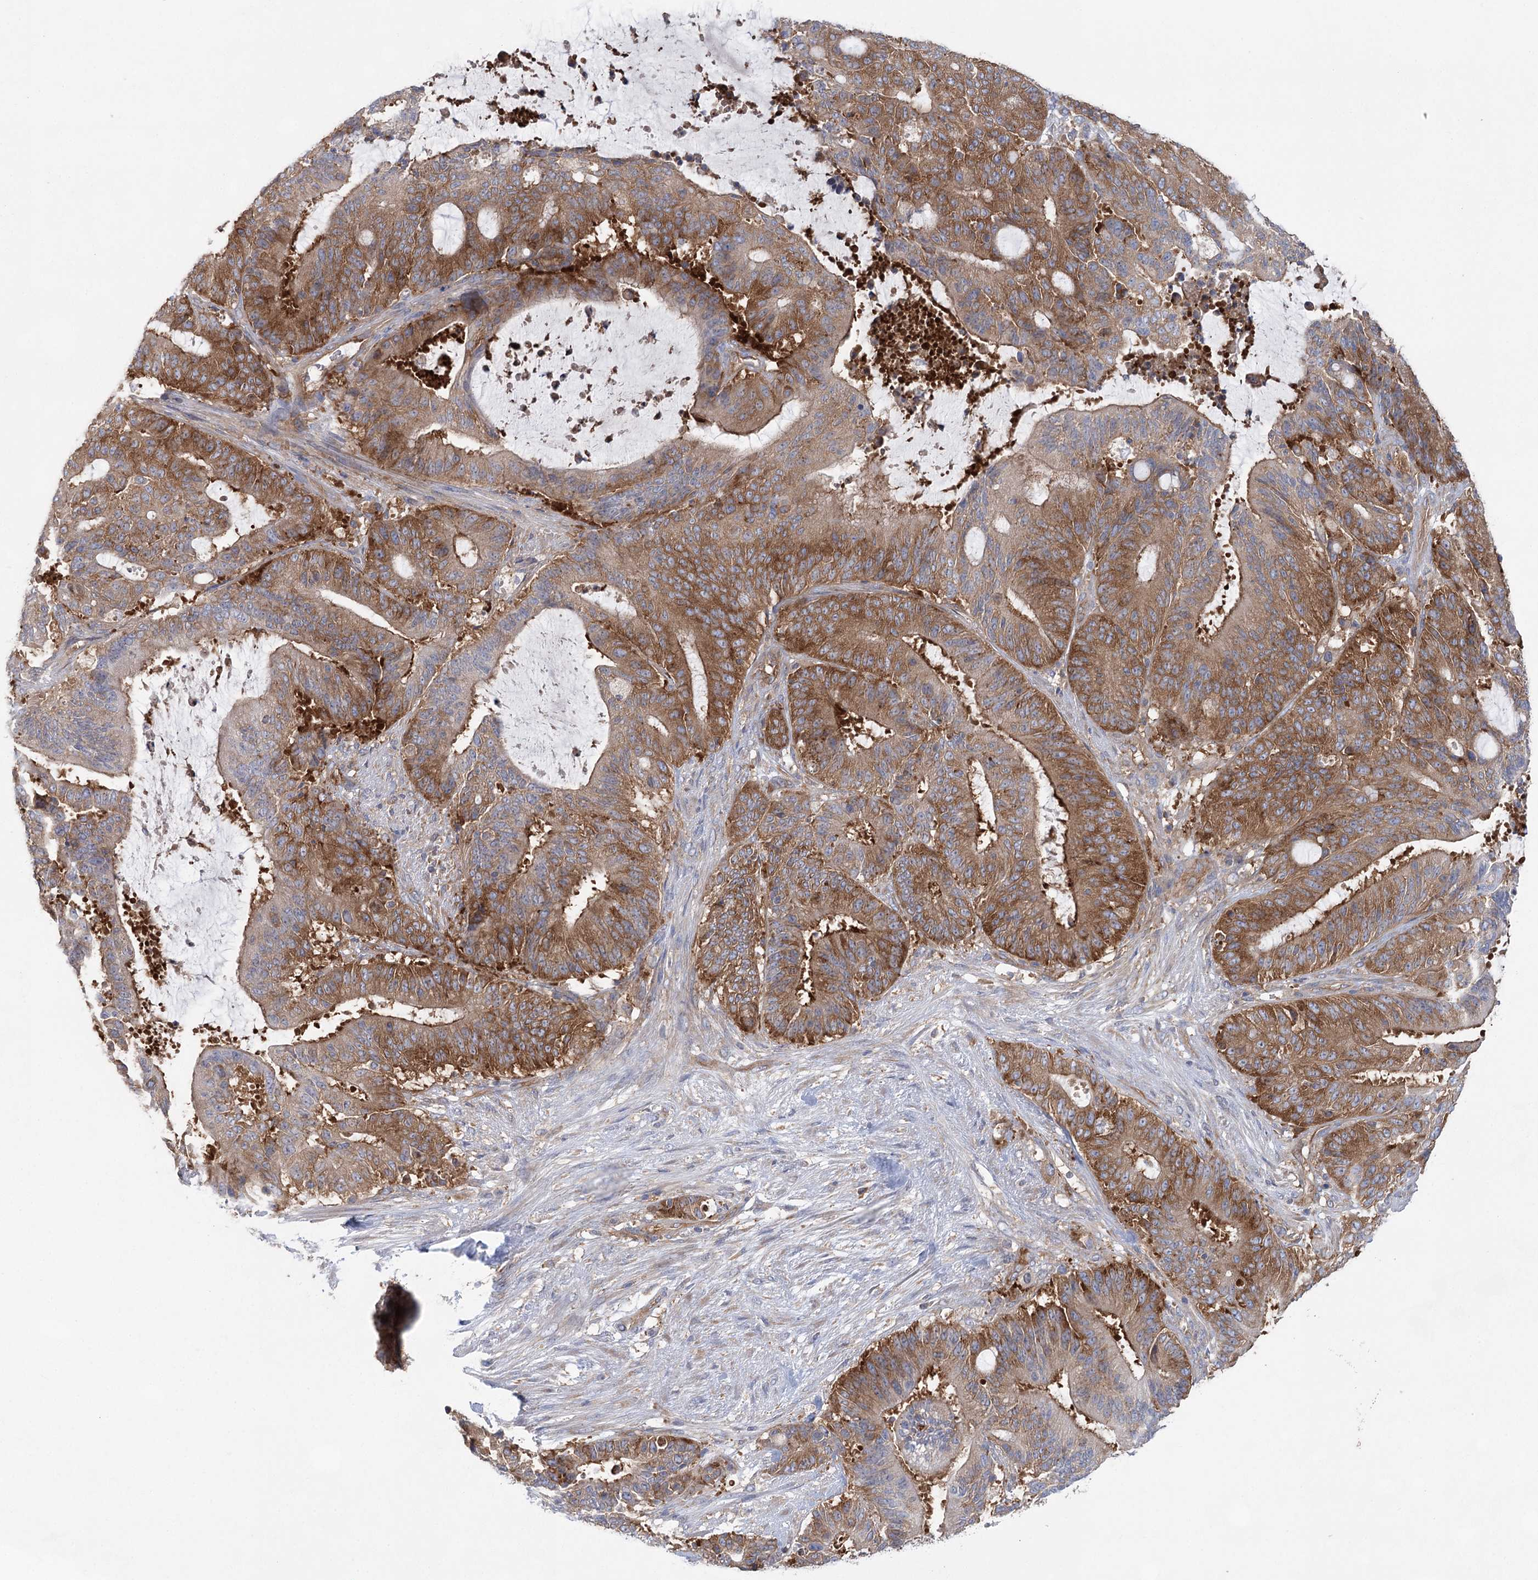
{"staining": {"intensity": "moderate", "quantity": ">75%", "location": "cytoplasmic/membranous"}, "tissue": "liver cancer", "cell_type": "Tumor cells", "image_type": "cancer", "snomed": [{"axis": "morphology", "description": "Normal tissue, NOS"}, {"axis": "morphology", "description": "Cholangiocarcinoma"}, {"axis": "topography", "description": "Liver"}, {"axis": "topography", "description": "Peripheral nerve tissue"}], "caption": "This image displays IHC staining of human cholangiocarcinoma (liver), with medium moderate cytoplasmic/membranous positivity in approximately >75% of tumor cells.", "gene": "EIF3A", "patient": {"sex": "female", "age": 73}}